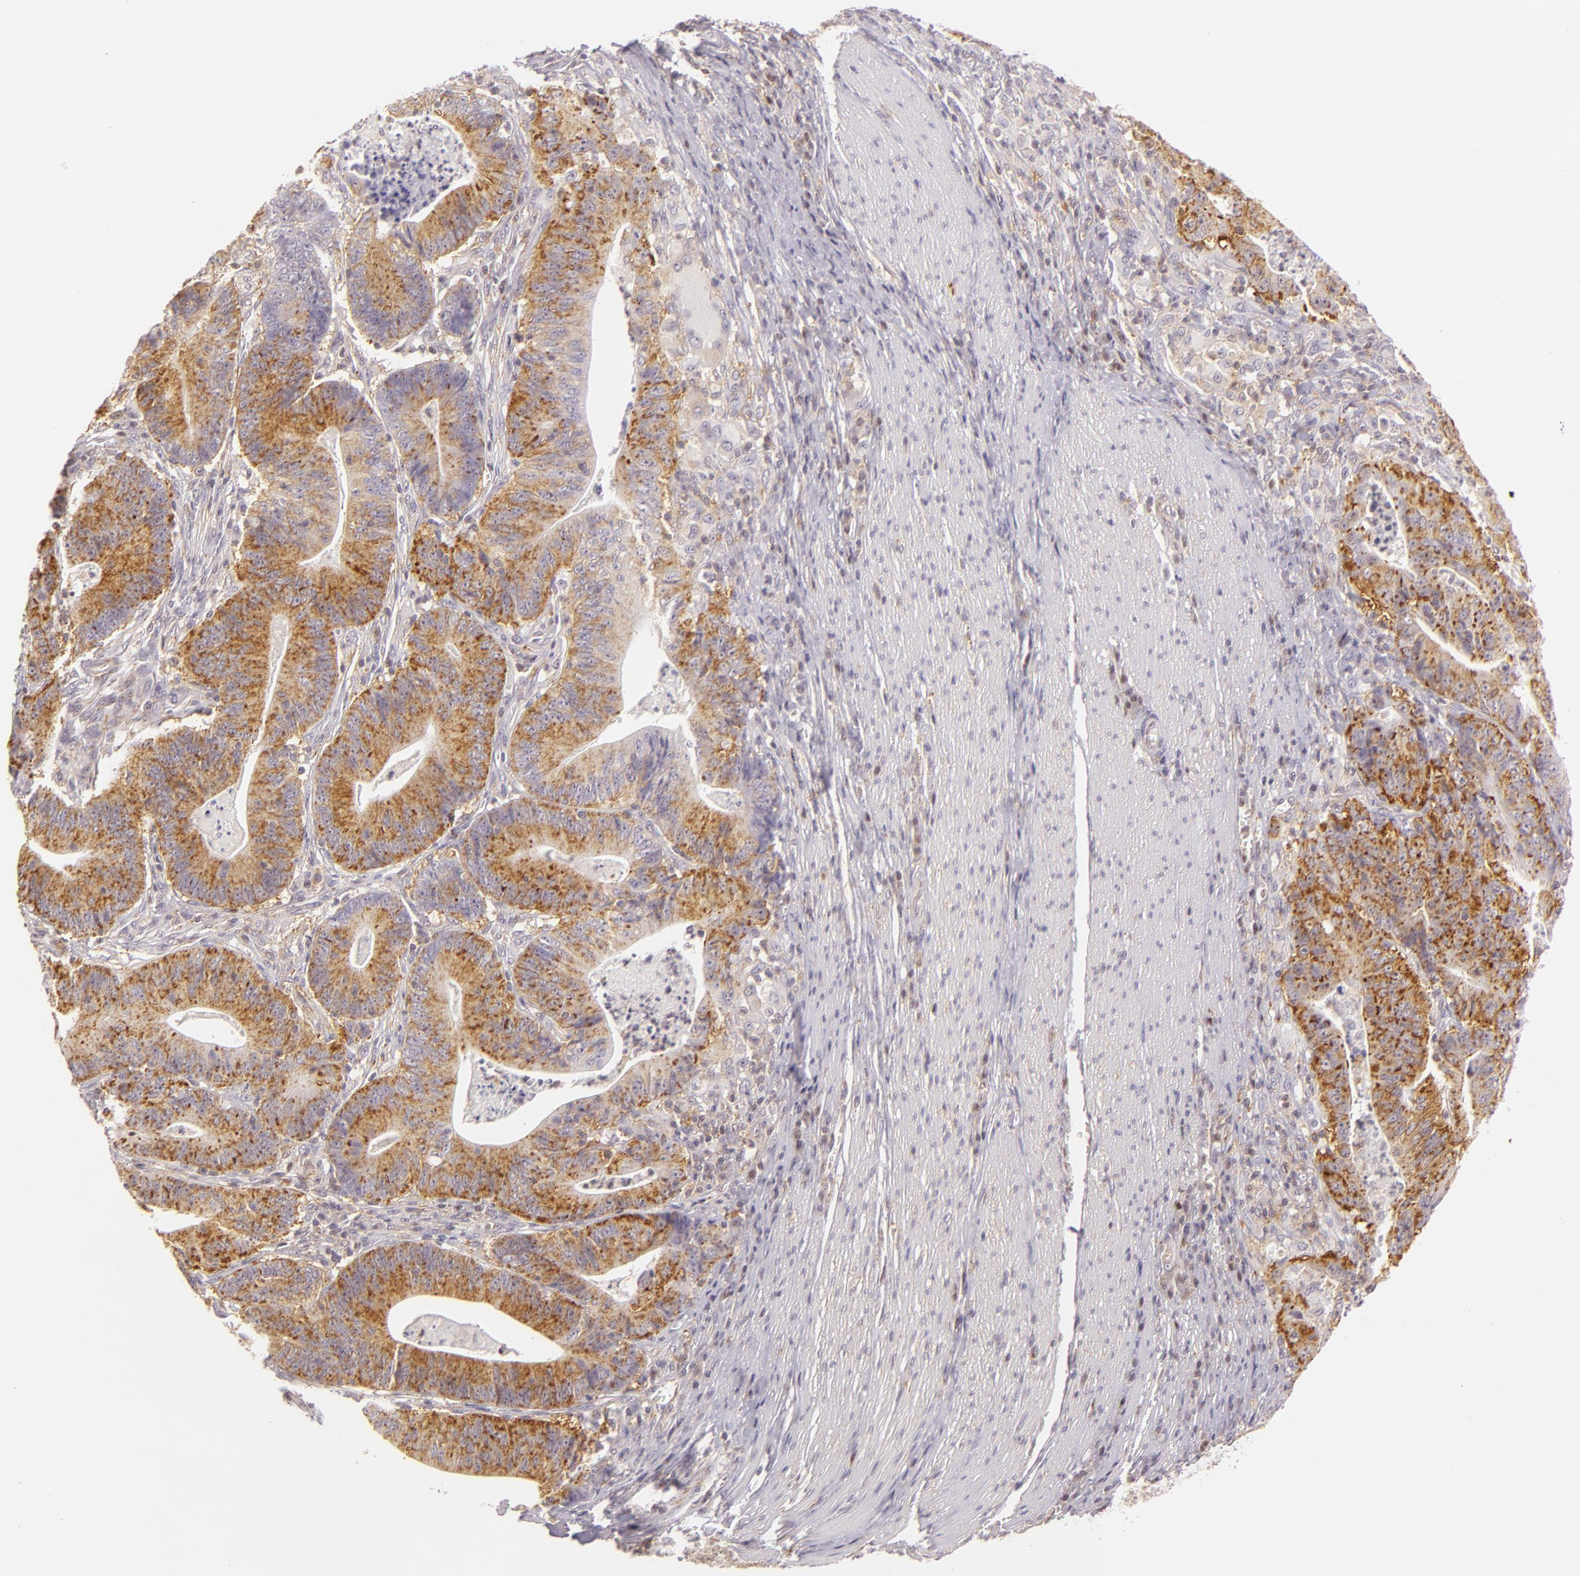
{"staining": {"intensity": "moderate", "quantity": "<25%", "location": "cytoplasmic/membranous"}, "tissue": "stomach cancer", "cell_type": "Tumor cells", "image_type": "cancer", "snomed": [{"axis": "morphology", "description": "Adenocarcinoma, NOS"}, {"axis": "topography", "description": "Stomach, lower"}], "caption": "The immunohistochemical stain labels moderate cytoplasmic/membranous expression in tumor cells of stomach cancer tissue.", "gene": "IMPDH1", "patient": {"sex": "female", "age": 86}}